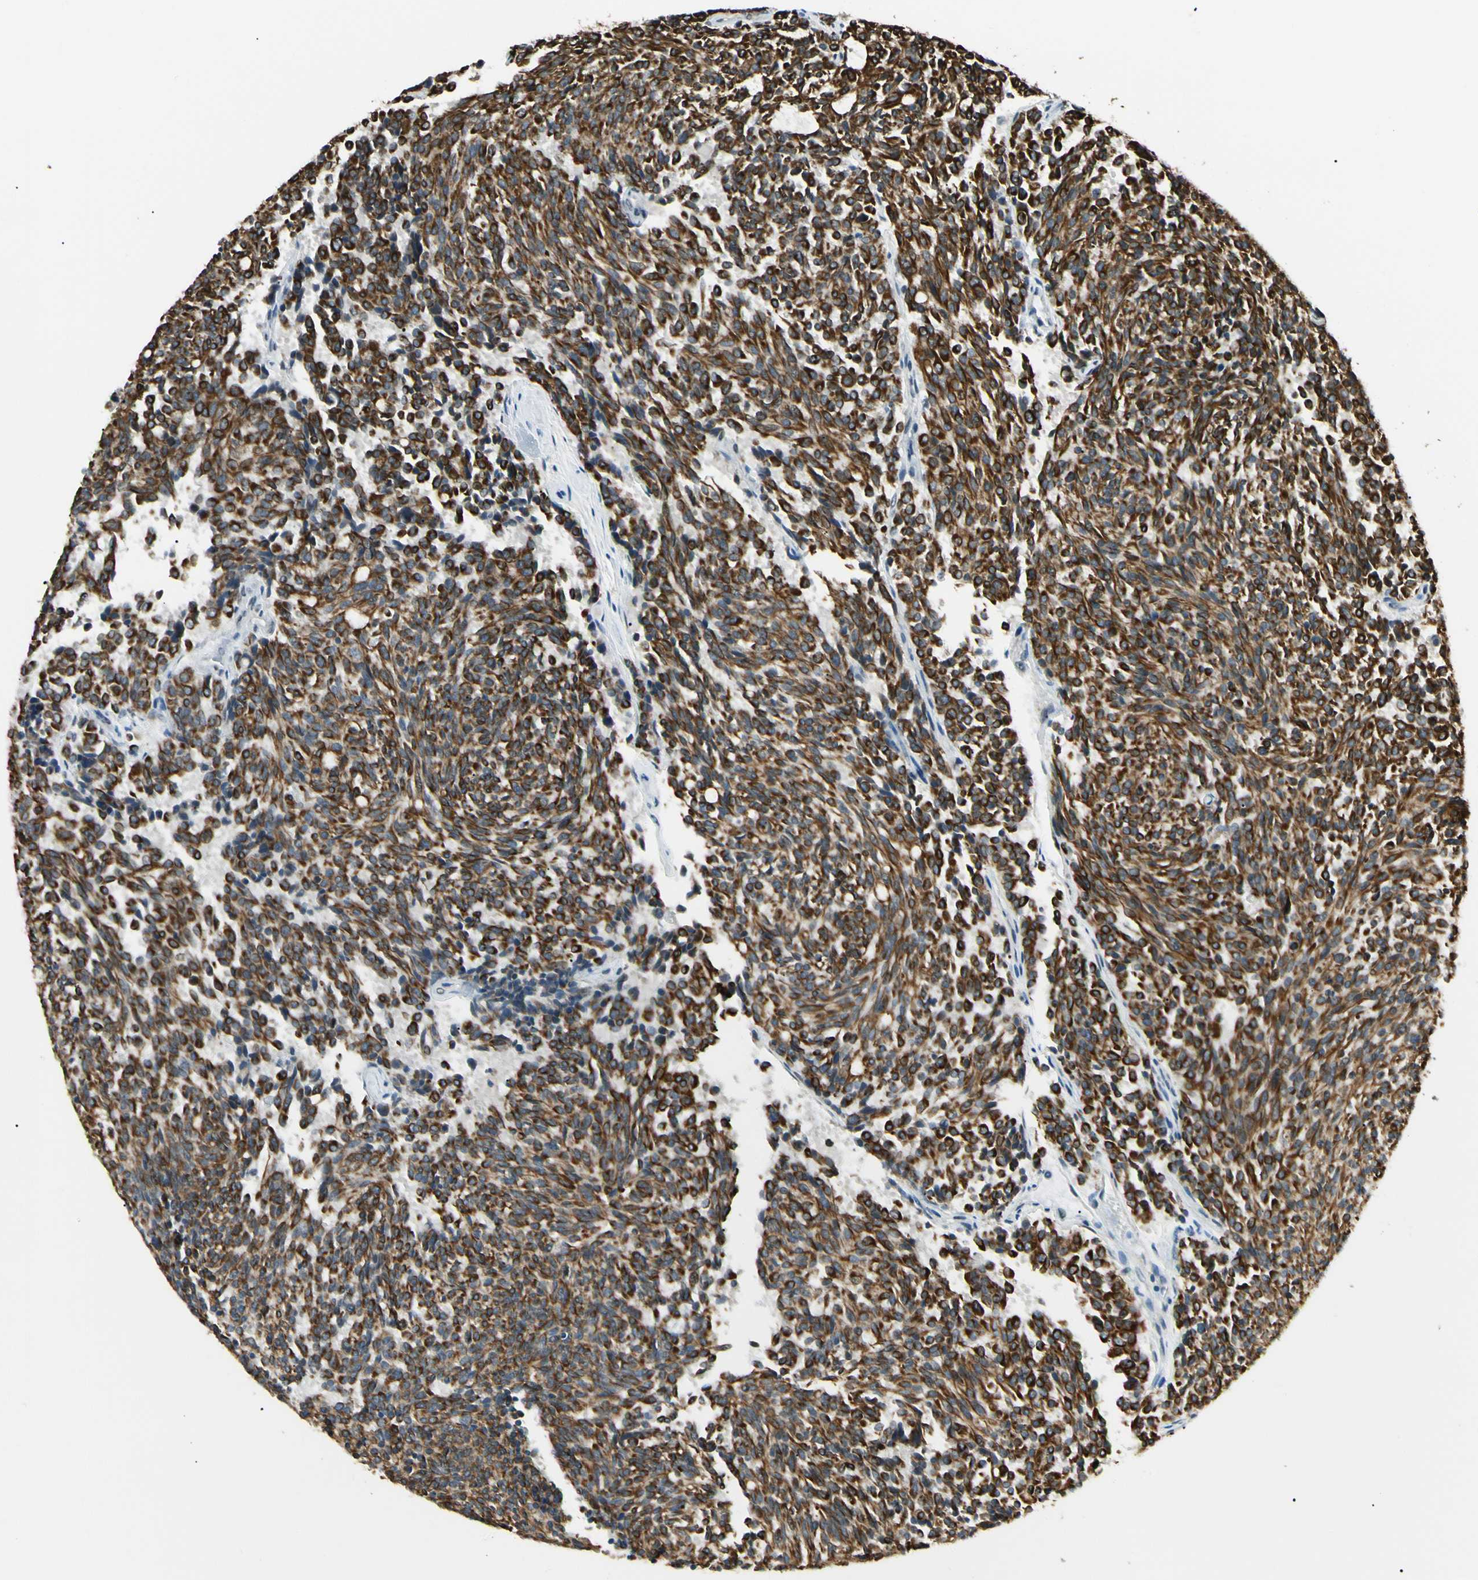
{"staining": {"intensity": "strong", "quantity": ">75%", "location": "cytoplasmic/membranous"}, "tissue": "carcinoid", "cell_type": "Tumor cells", "image_type": "cancer", "snomed": [{"axis": "morphology", "description": "Carcinoid, malignant, NOS"}, {"axis": "topography", "description": "Pancreas"}], "caption": "The immunohistochemical stain shows strong cytoplasmic/membranous positivity in tumor cells of carcinoid tissue.", "gene": "ATXN1", "patient": {"sex": "female", "age": 54}}